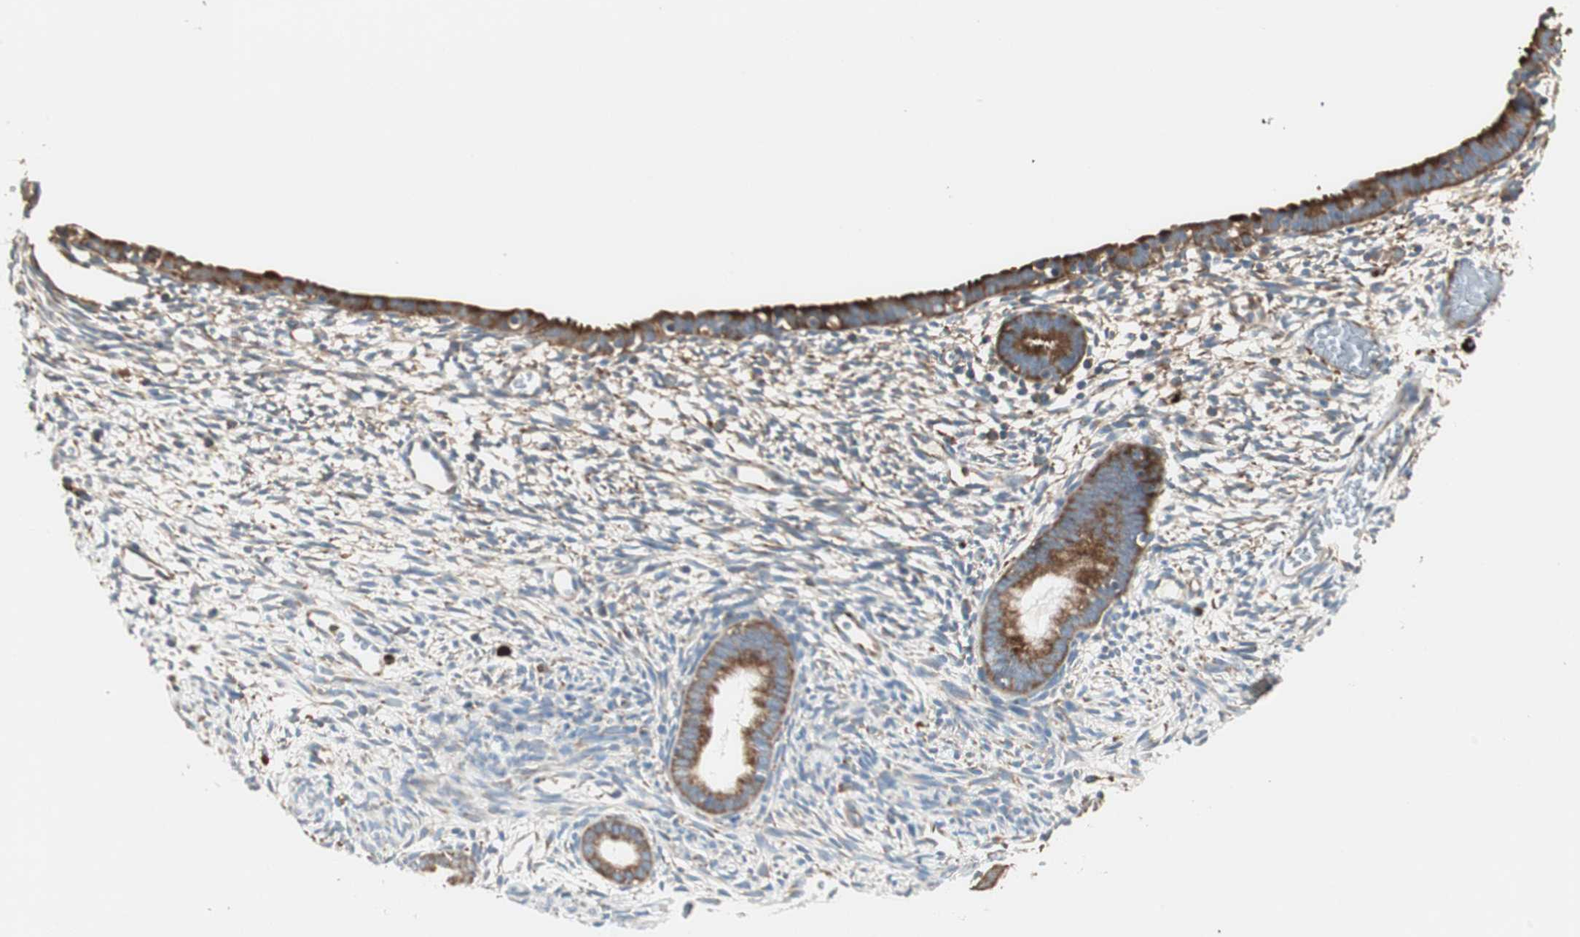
{"staining": {"intensity": "weak", "quantity": "25%-75%", "location": "cytoplasmic/membranous"}, "tissue": "endometrium", "cell_type": "Cells in endometrial stroma", "image_type": "normal", "snomed": [{"axis": "morphology", "description": "Normal tissue, NOS"}, {"axis": "morphology", "description": "Atrophy, NOS"}, {"axis": "topography", "description": "Uterus"}, {"axis": "topography", "description": "Endometrium"}], "caption": "Immunohistochemistry (IHC) histopathology image of unremarkable endometrium stained for a protein (brown), which demonstrates low levels of weak cytoplasmic/membranous expression in approximately 25%-75% of cells in endometrial stroma.", "gene": "RPL23", "patient": {"sex": "female", "age": 68}}